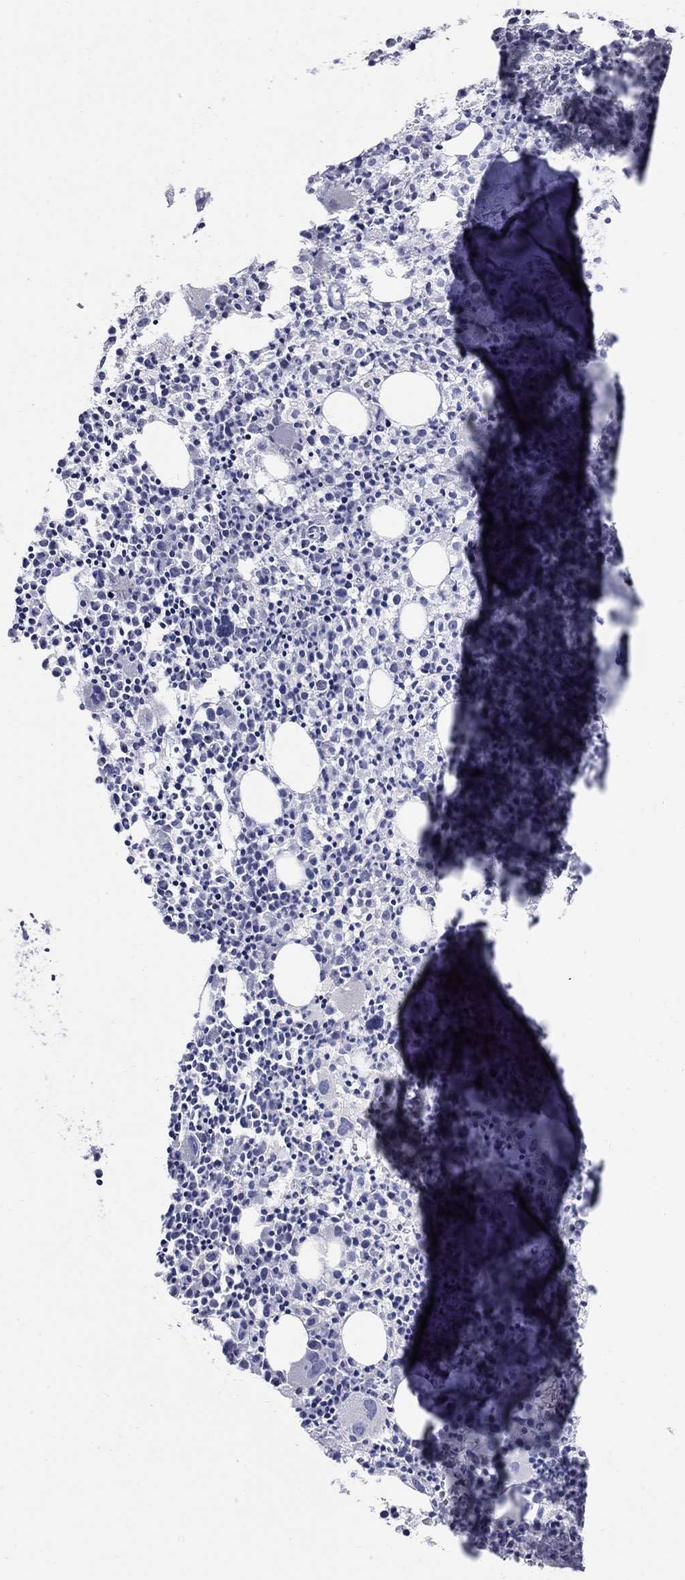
{"staining": {"intensity": "negative", "quantity": "none", "location": "none"}, "tissue": "bone marrow", "cell_type": "Hematopoietic cells", "image_type": "normal", "snomed": [{"axis": "morphology", "description": "Normal tissue, NOS"}, {"axis": "morphology", "description": "Inflammation, NOS"}, {"axis": "topography", "description": "Bone marrow"}], "caption": "Hematopoietic cells show no significant expression in benign bone marrow. (DAB immunohistochemistry (IHC) visualized using brightfield microscopy, high magnification).", "gene": "TP53TG5", "patient": {"sex": "male", "age": 3}}